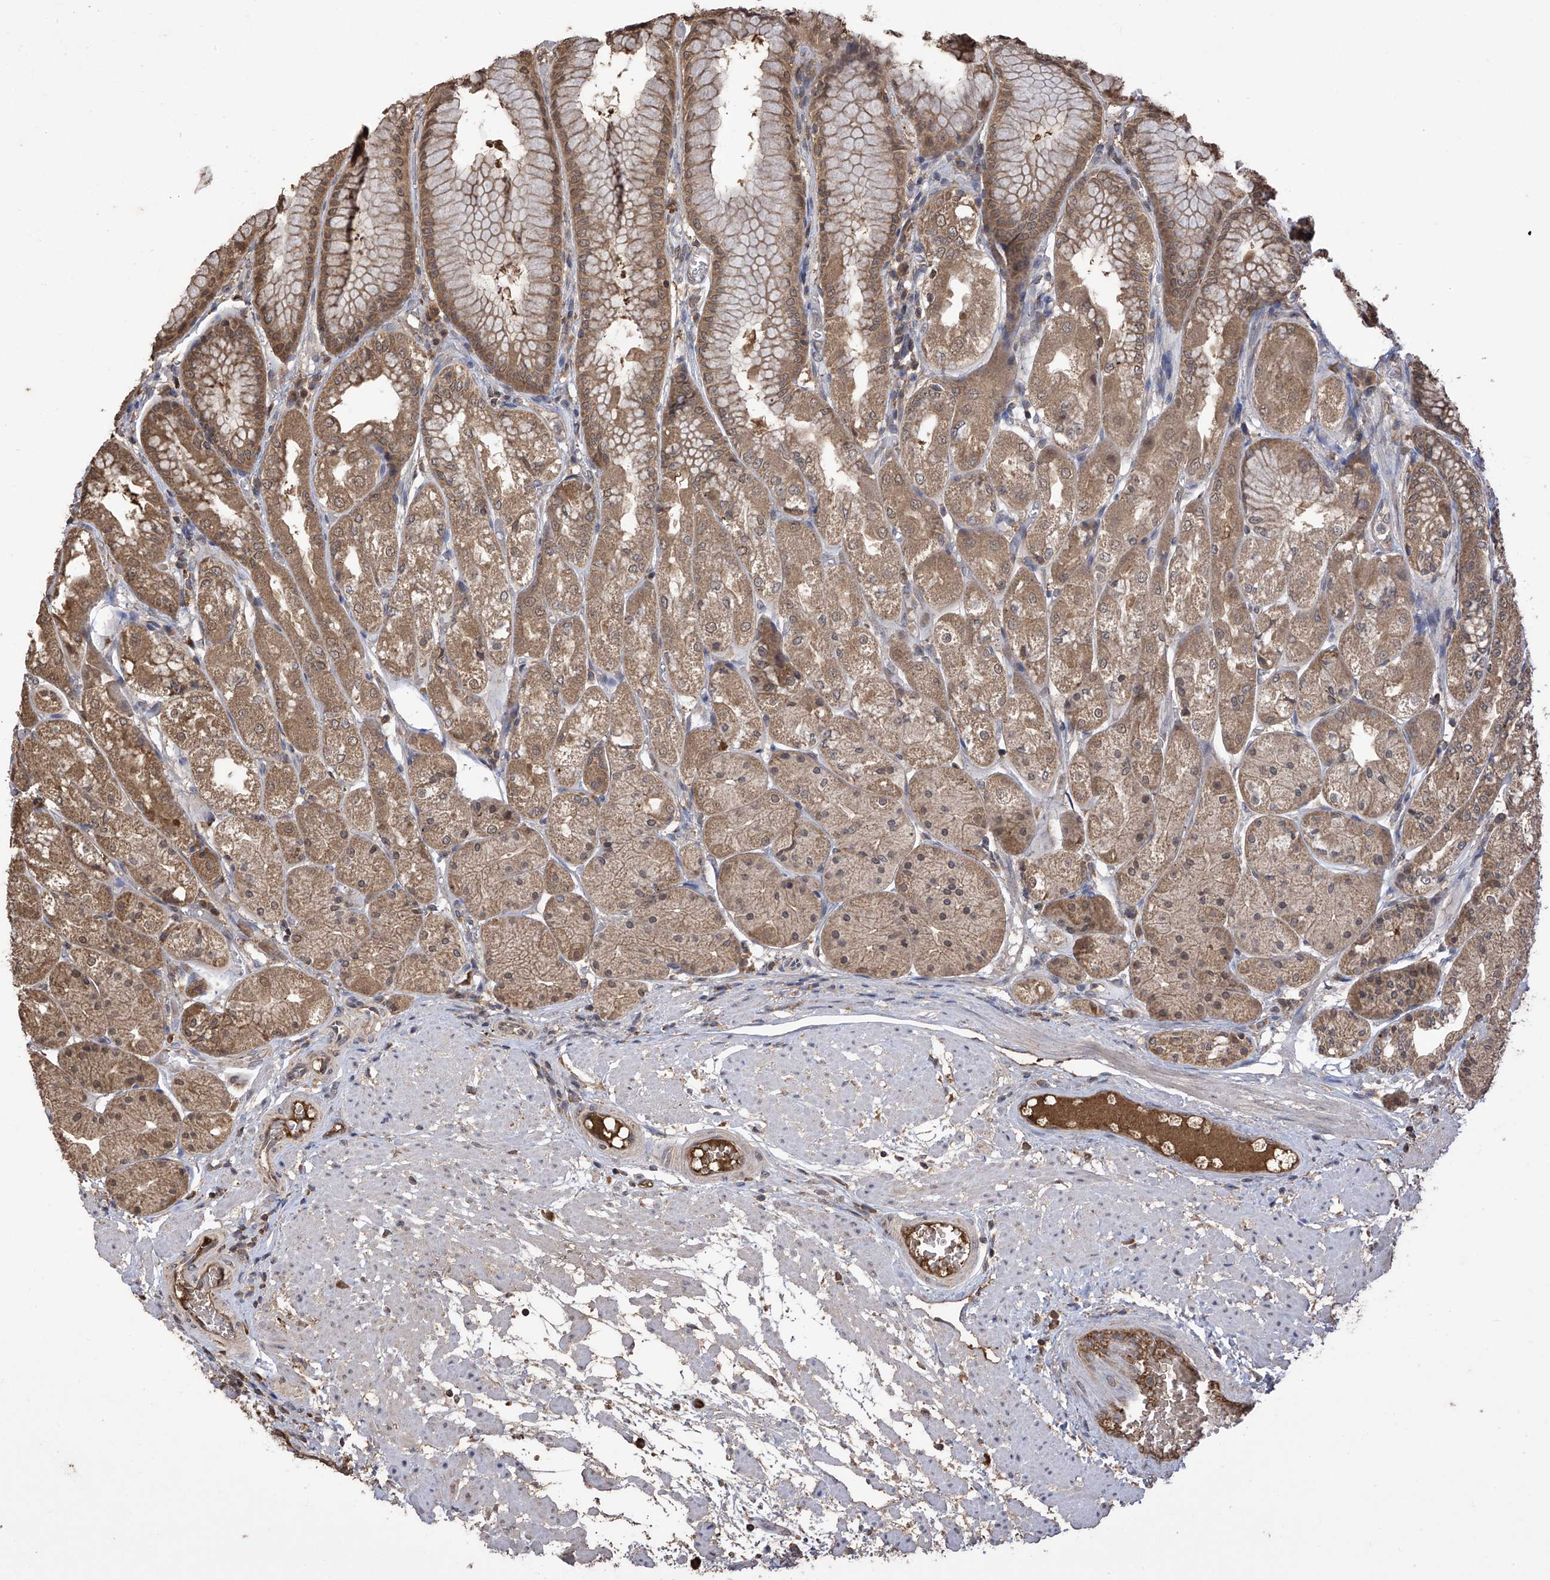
{"staining": {"intensity": "moderate", "quantity": ">75%", "location": "cytoplasmic/membranous"}, "tissue": "stomach", "cell_type": "Glandular cells", "image_type": "normal", "snomed": [{"axis": "morphology", "description": "Normal tissue, NOS"}, {"axis": "topography", "description": "Stomach, upper"}], "caption": "Immunohistochemical staining of normal human stomach shows medium levels of moderate cytoplasmic/membranous expression in about >75% of glandular cells. (DAB IHC, brown staining for protein, blue staining for nuclei).", "gene": "PNPT1", "patient": {"sex": "male", "age": 72}}